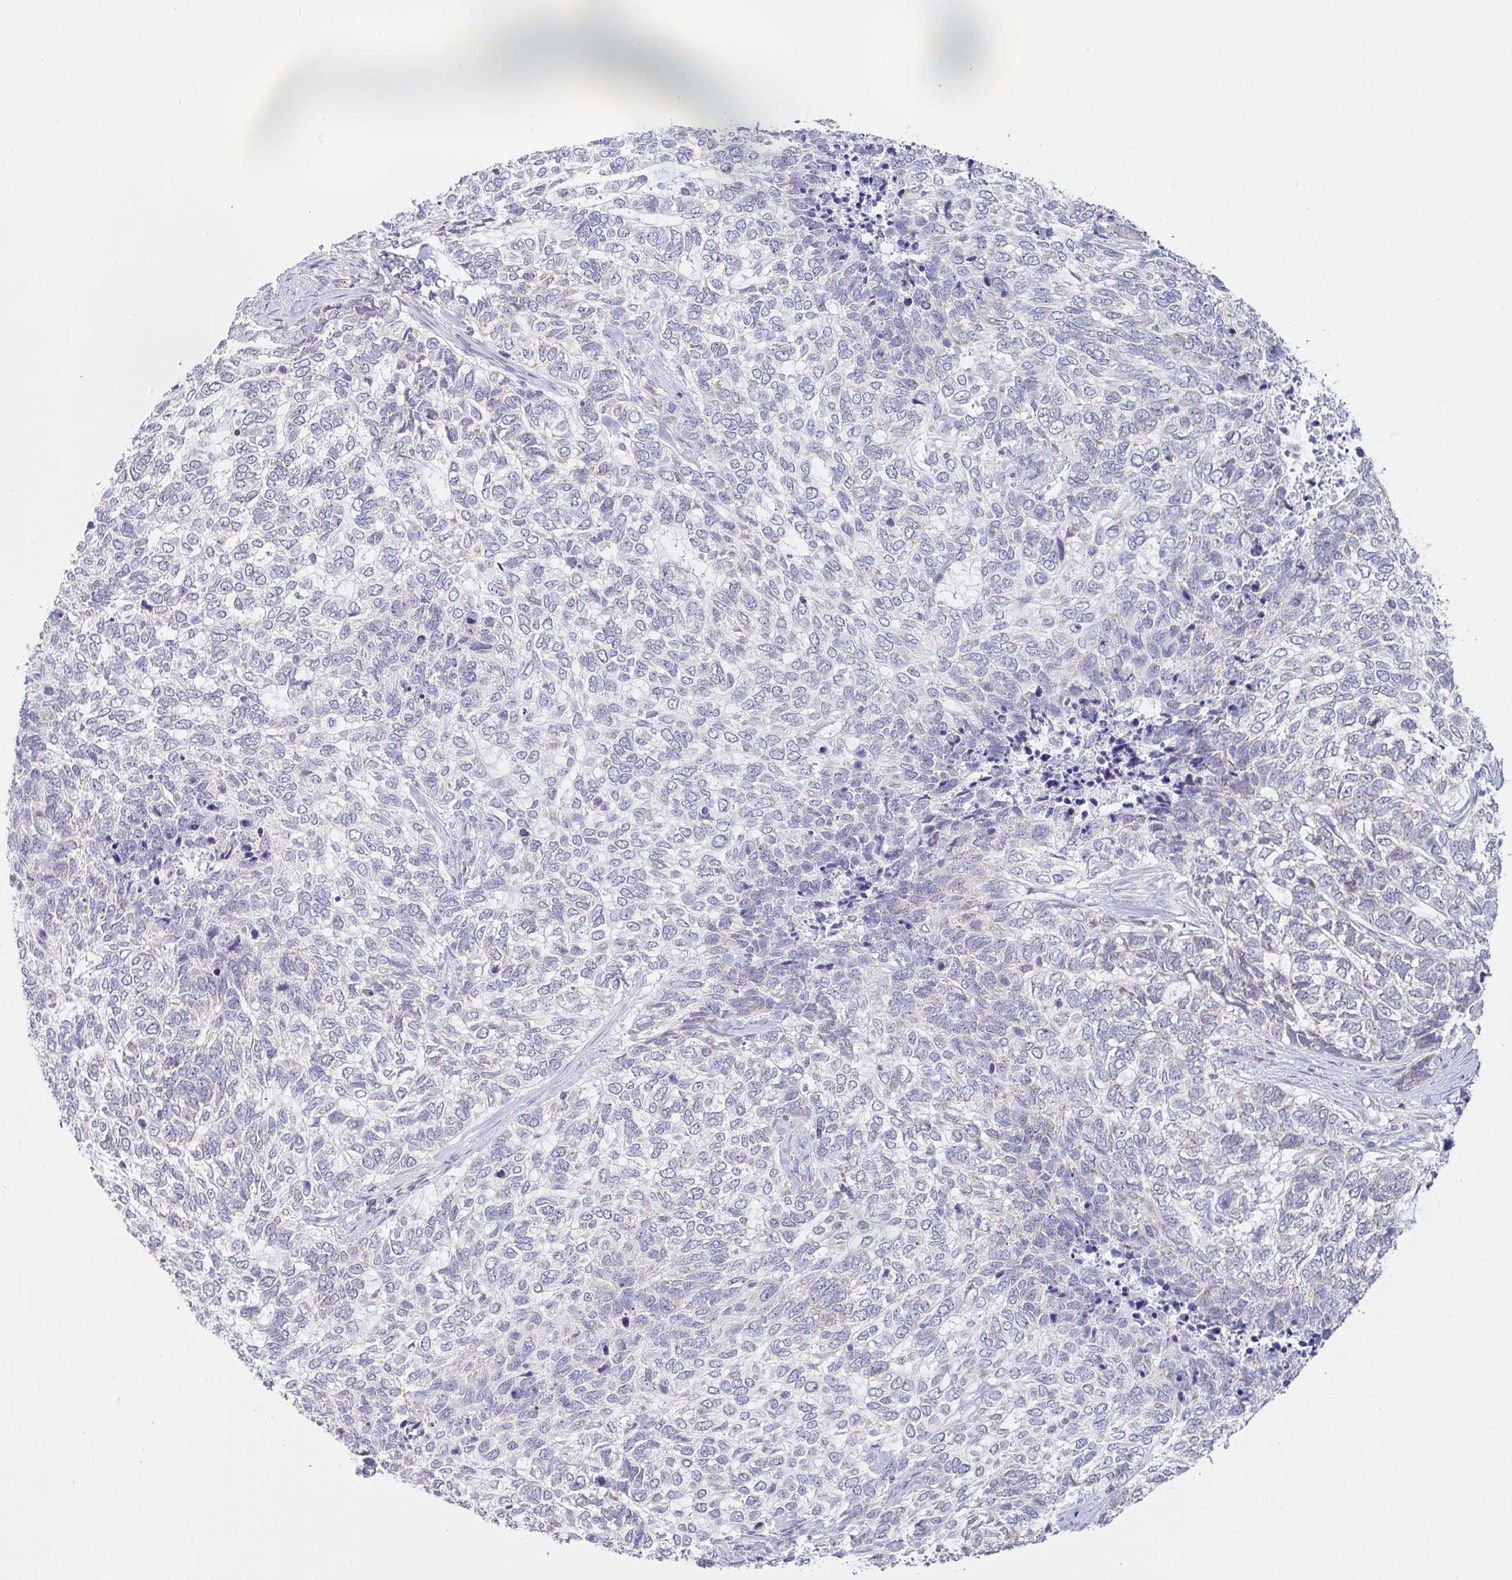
{"staining": {"intensity": "negative", "quantity": "none", "location": "none"}, "tissue": "skin cancer", "cell_type": "Tumor cells", "image_type": "cancer", "snomed": [{"axis": "morphology", "description": "Basal cell carcinoma"}, {"axis": "topography", "description": "Skin"}], "caption": "High power microscopy image of an IHC image of skin cancer, revealing no significant staining in tumor cells. (DAB immunohistochemistry (IHC), high magnification).", "gene": "PLCD4", "patient": {"sex": "female", "age": 65}}